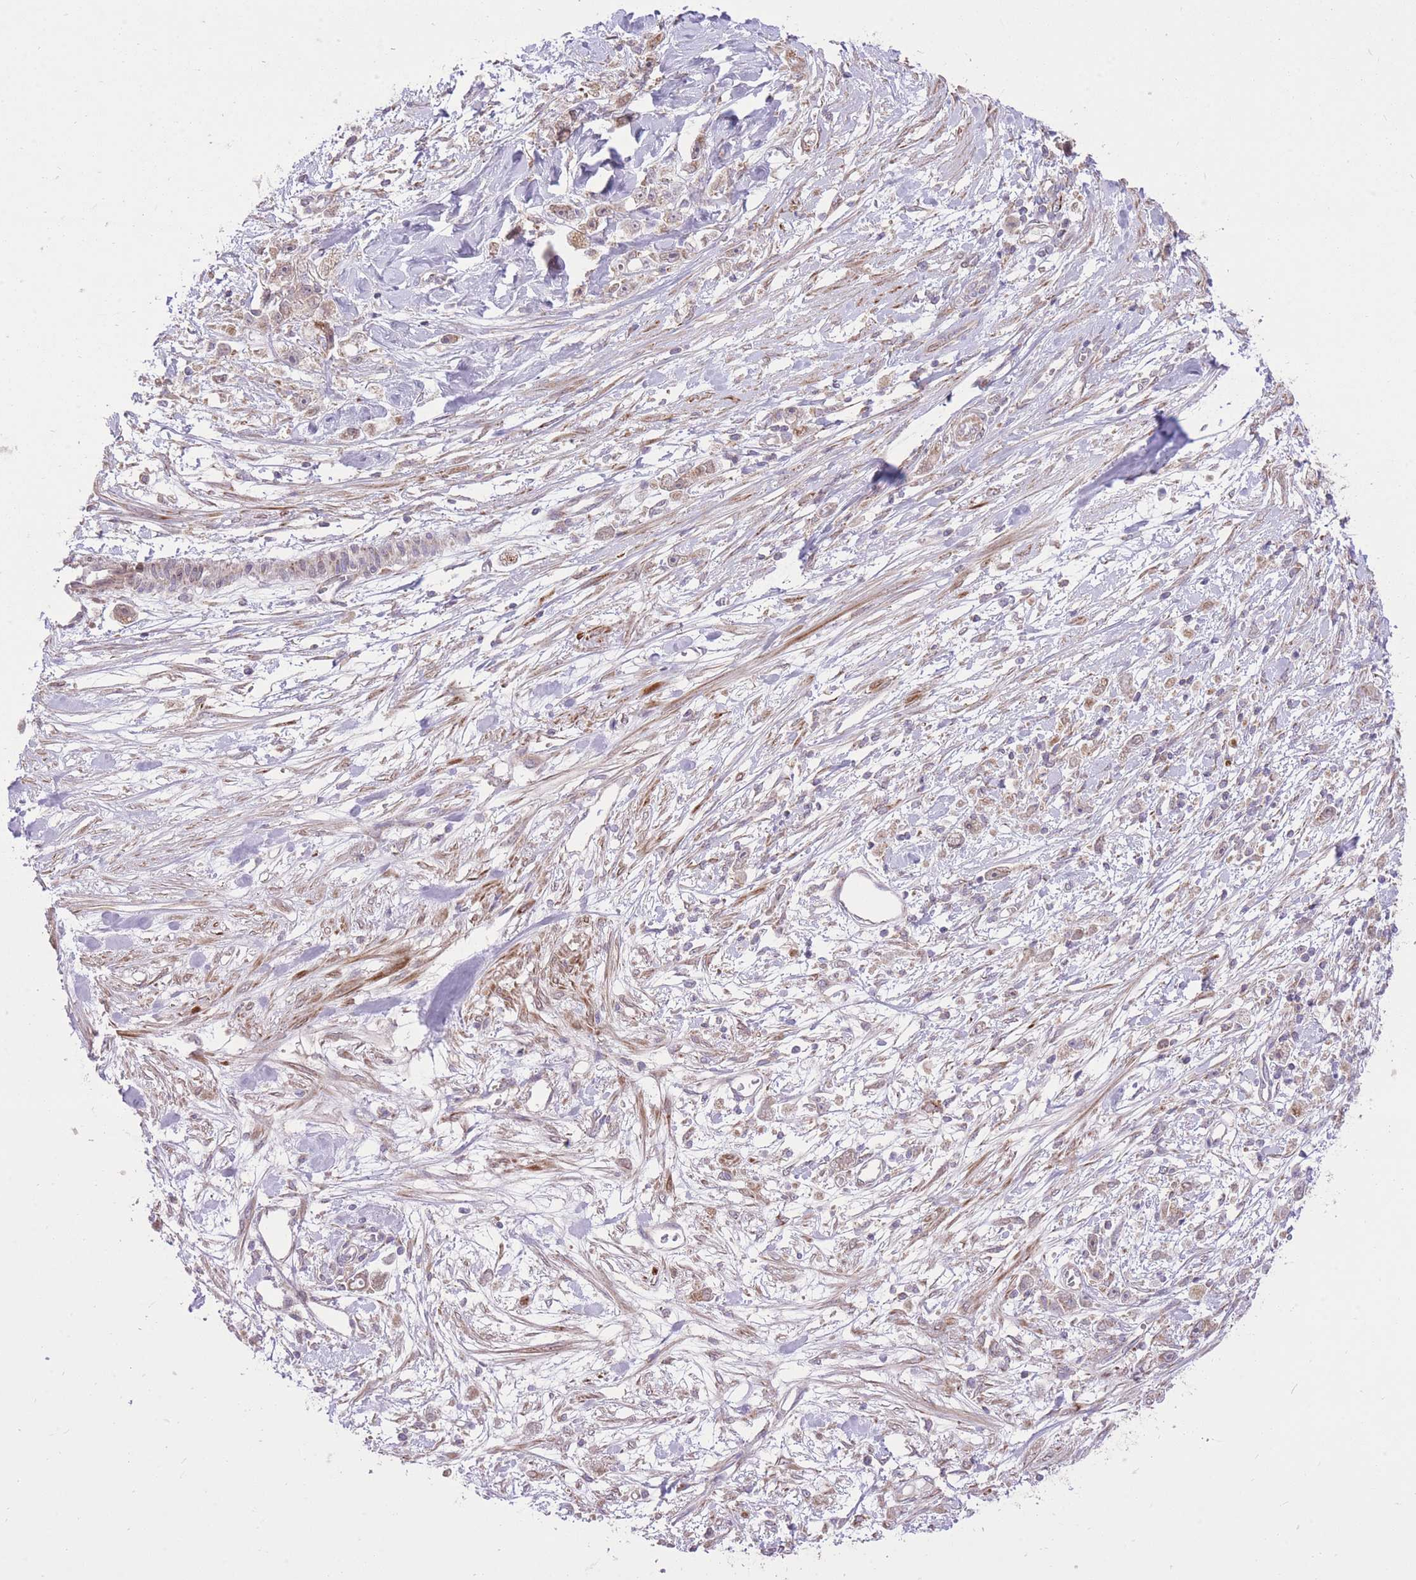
{"staining": {"intensity": "weak", "quantity": ">75%", "location": "cytoplasmic/membranous"}, "tissue": "stomach cancer", "cell_type": "Tumor cells", "image_type": "cancer", "snomed": [{"axis": "morphology", "description": "Adenocarcinoma, NOS"}, {"axis": "topography", "description": "Stomach"}], "caption": "Immunohistochemical staining of human adenocarcinoma (stomach) displays low levels of weak cytoplasmic/membranous staining in approximately >75% of tumor cells. (Brightfield microscopy of DAB IHC at high magnification).", "gene": "SLC4A4", "patient": {"sex": "female", "age": 59}}